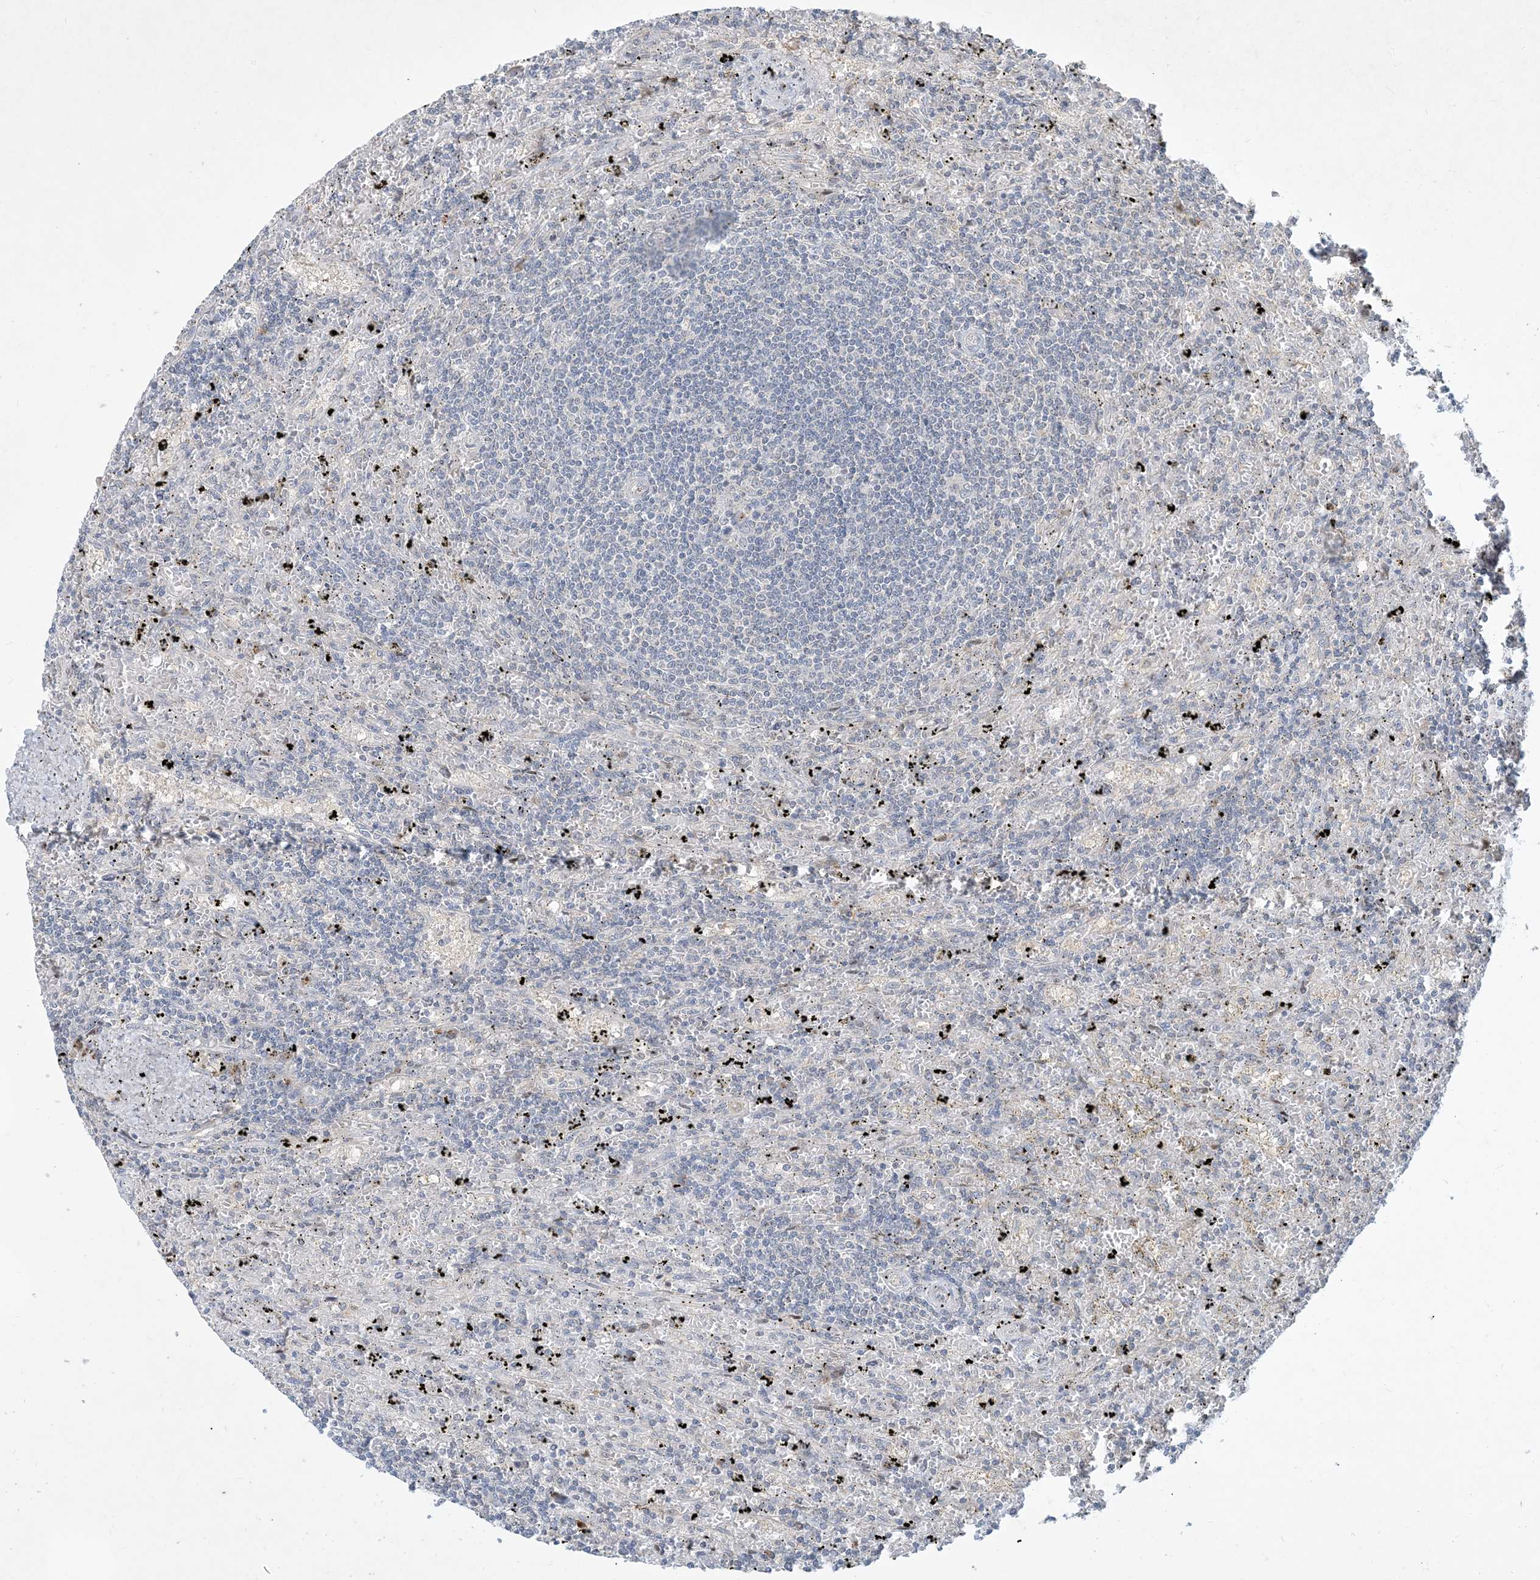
{"staining": {"intensity": "negative", "quantity": "none", "location": "none"}, "tissue": "lymphoma", "cell_type": "Tumor cells", "image_type": "cancer", "snomed": [{"axis": "morphology", "description": "Malignant lymphoma, non-Hodgkin's type, Low grade"}, {"axis": "topography", "description": "Spleen"}], "caption": "IHC of human malignant lymphoma, non-Hodgkin's type (low-grade) demonstrates no positivity in tumor cells. The staining was performed using DAB to visualize the protein expression in brown, while the nuclei were stained in blue with hematoxylin (Magnification: 20x).", "gene": "CCDC14", "patient": {"sex": "male", "age": 76}}